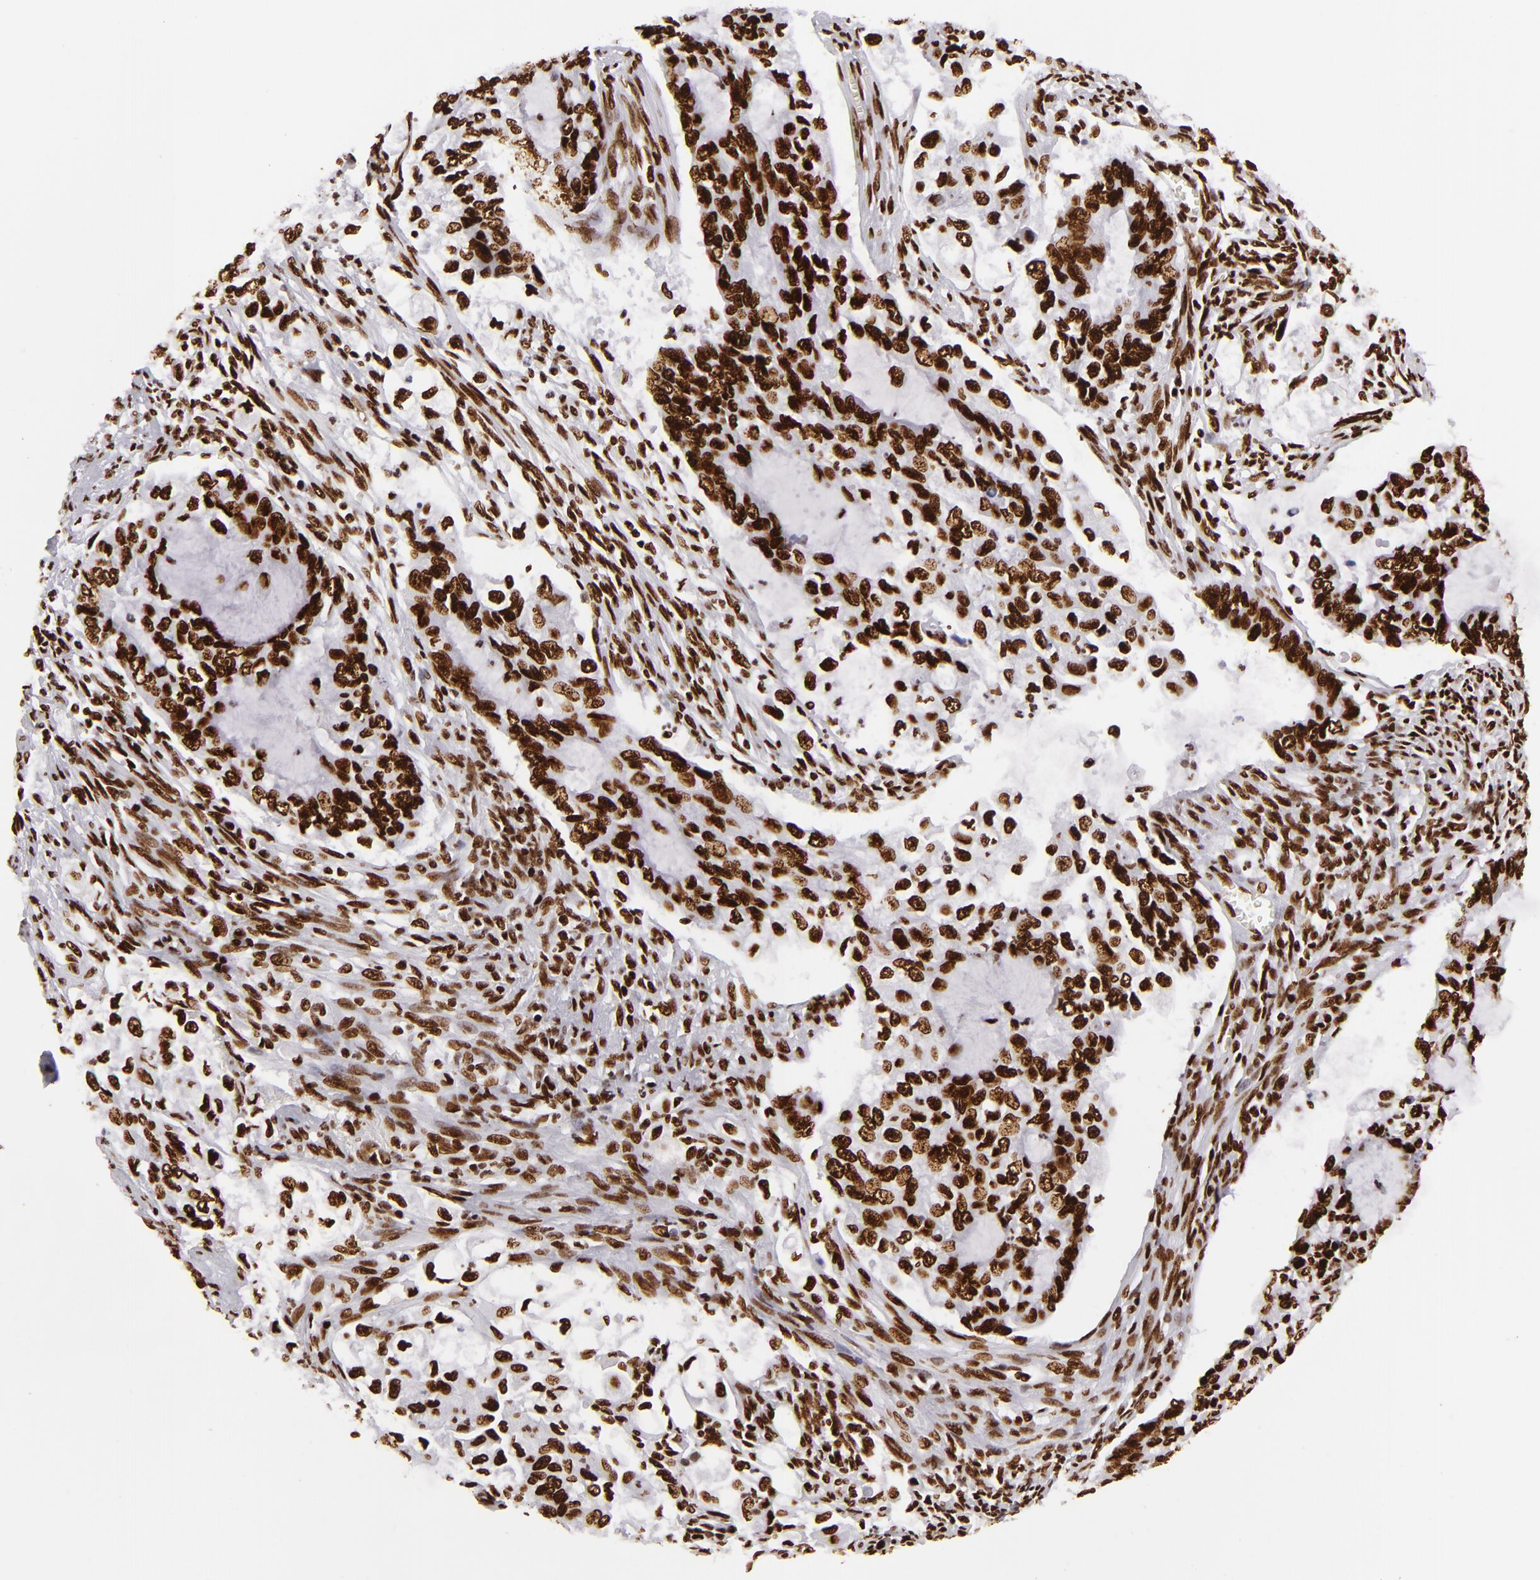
{"staining": {"intensity": "strong", "quantity": ">75%", "location": "nuclear"}, "tissue": "endometrial cancer", "cell_type": "Tumor cells", "image_type": "cancer", "snomed": [{"axis": "morphology", "description": "Adenocarcinoma, NOS"}, {"axis": "topography", "description": "Endometrium"}], "caption": "Immunohistochemical staining of endometrial cancer (adenocarcinoma) demonstrates strong nuclear protein expression in about >75% of tumor cells.", "gene": "SAFB", "patient": {"sex": "female", "age": 75}}